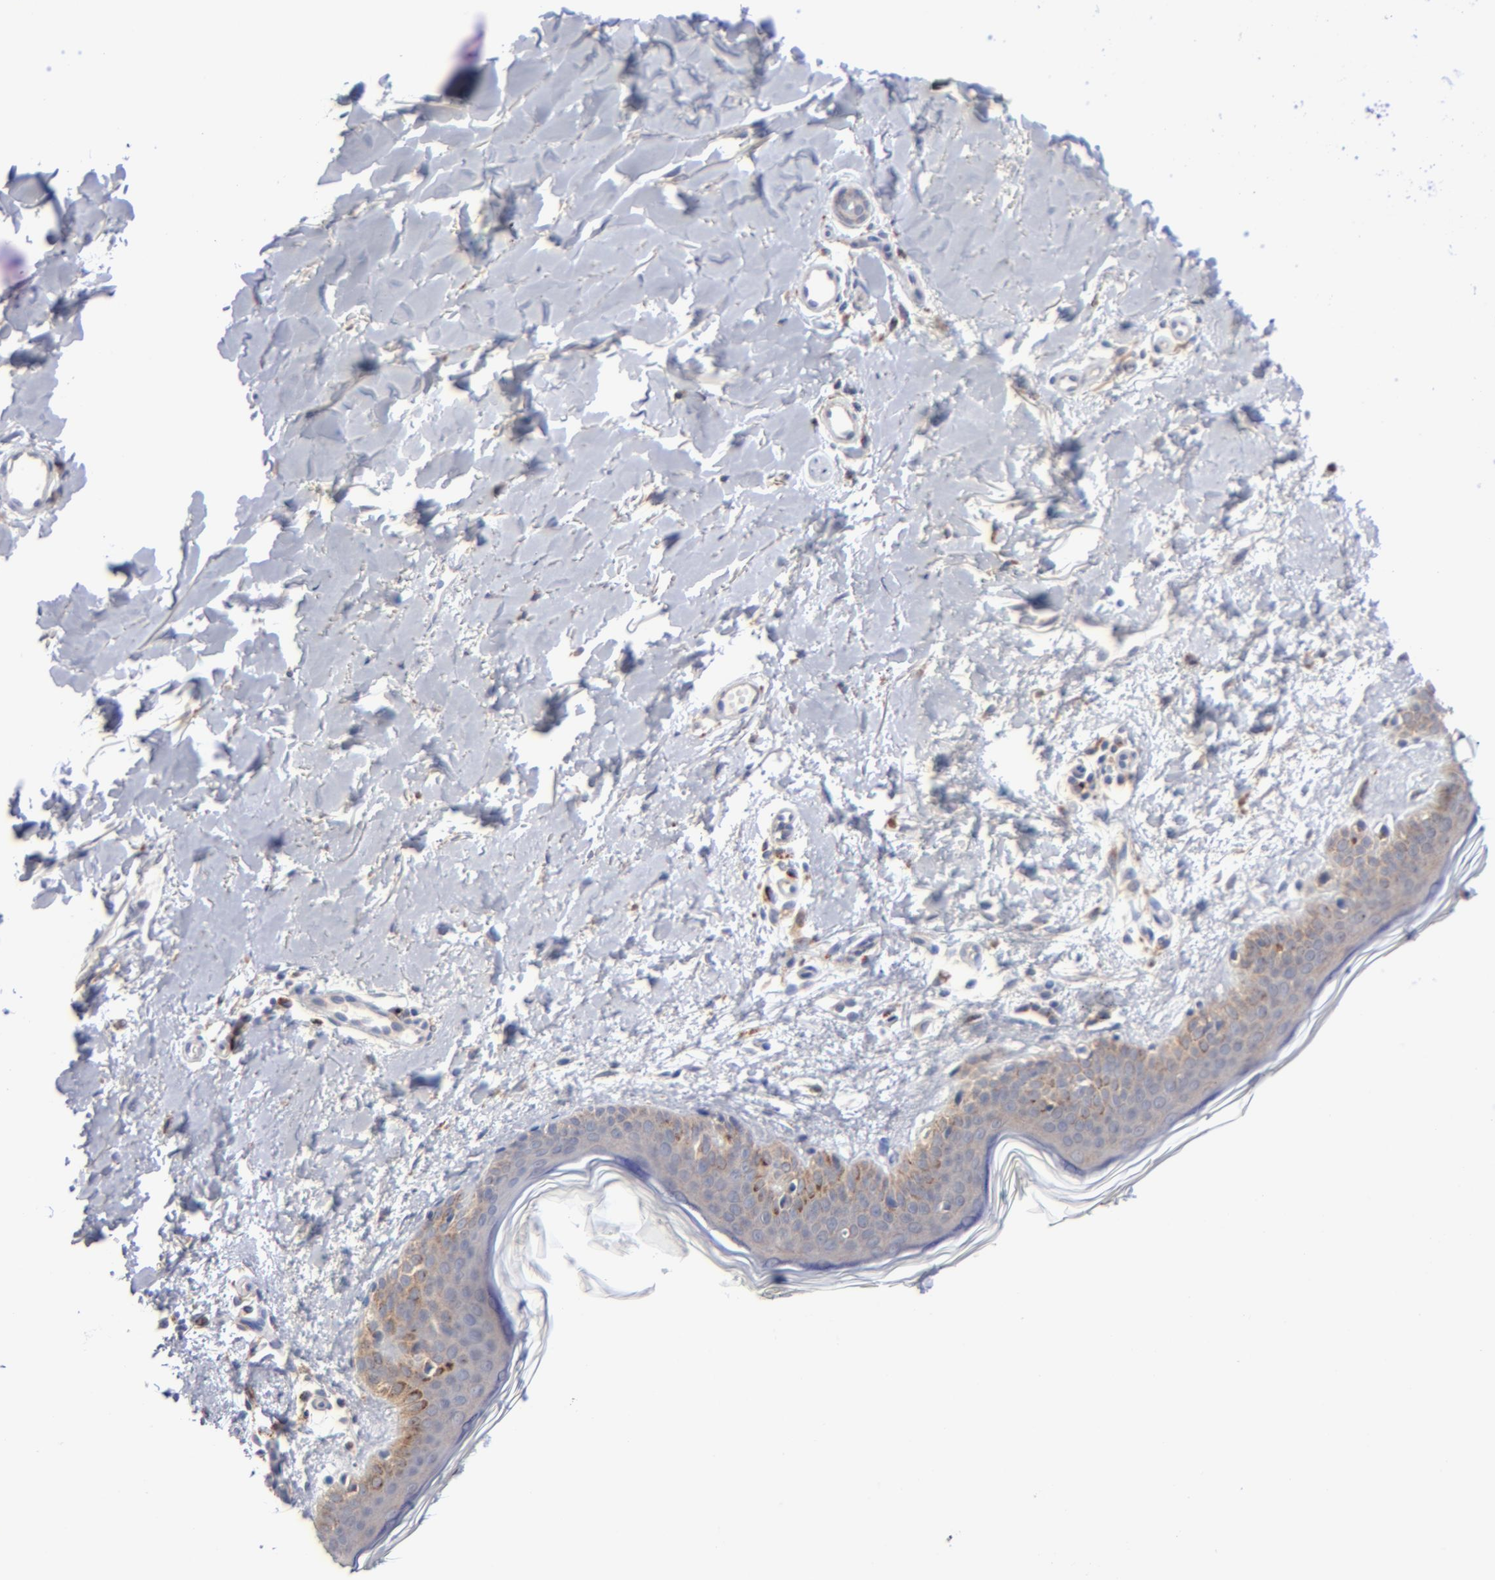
{"staining": {"intensity": "negative", "quantity": "none", "location": "none"}, "tissue": "skin", "cell_type": "Fibroblasts", "image_type": "normal", "snomed": [{"axis": "morphology", "description": "Normal tissue, NOS"}, {"axis": "topography", "description": "Skin"}], "caption": "This is a photomicrograph of immunohistochemistry (IHC) staining of unremarkable skin, which shows no staining in fibroblasts. The staining was performed using DAB to visualize the protein expression in brown, while the nuclei were stained in blue with hematoxylin (Magnification: 20x).", "gene": "RRAGA", "patient": {"sex": "female", "age": 56}}